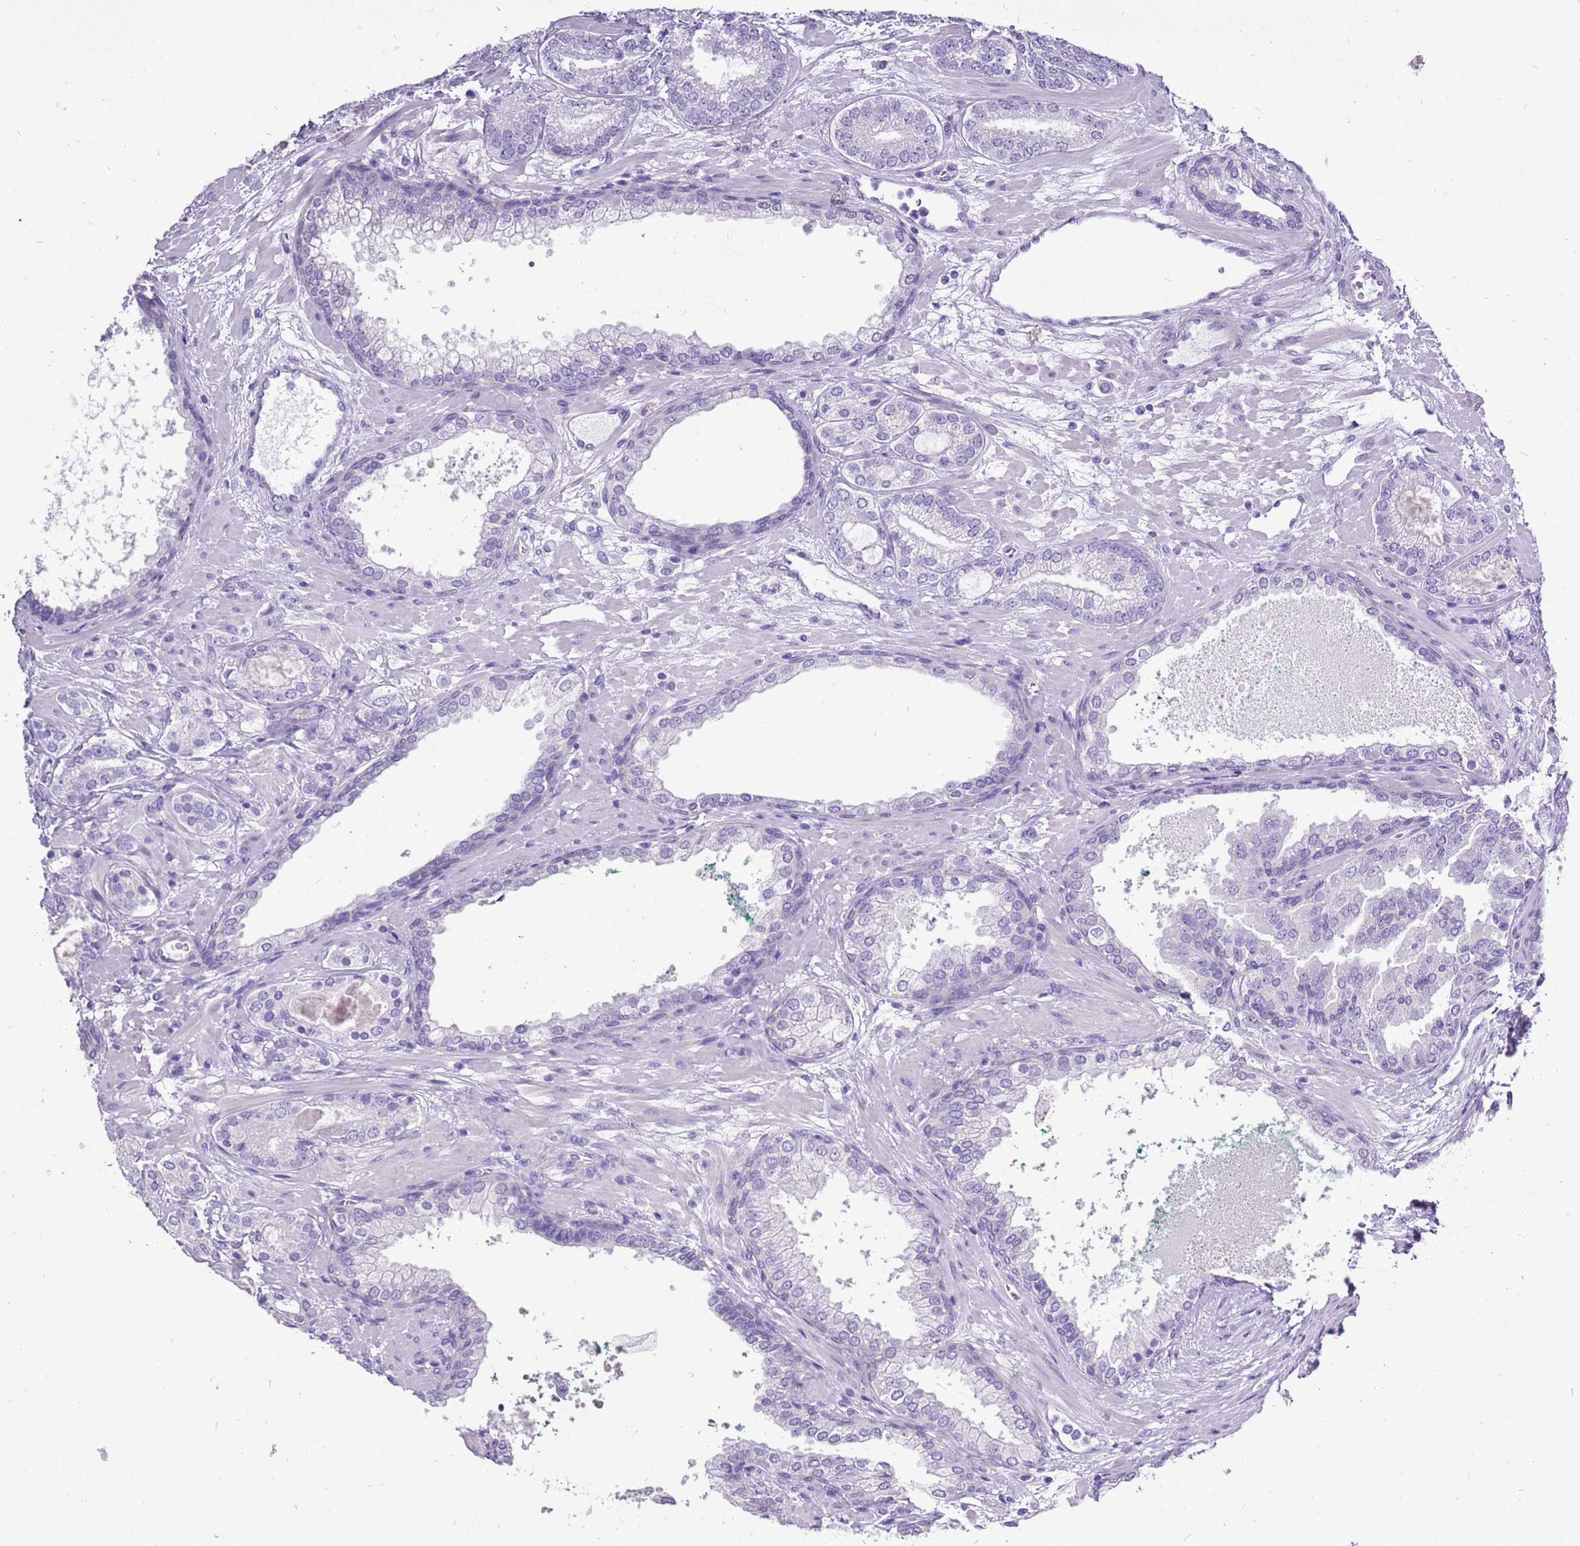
{"staining": {"intensity": "negative", "quantity": "none", "location": "none"}, "tissue": "prostate cancer", "cell_type": "Tumor cells", "image_type": "cancer", "snomed": [{"axis": "morphology", "description": "Adenocarcinoma, High grade"}, {"axis": "topography", "description": "Prostate"}], "caption": "High power microscopy photomicrograph of an IHC photomicrograph of prostate cancer (adenocarcinoma (high-grade)), revealing no significant staining in tumor cells.", "gene": "ACSS3", "patient": {"sex": "male", "age": 60}}